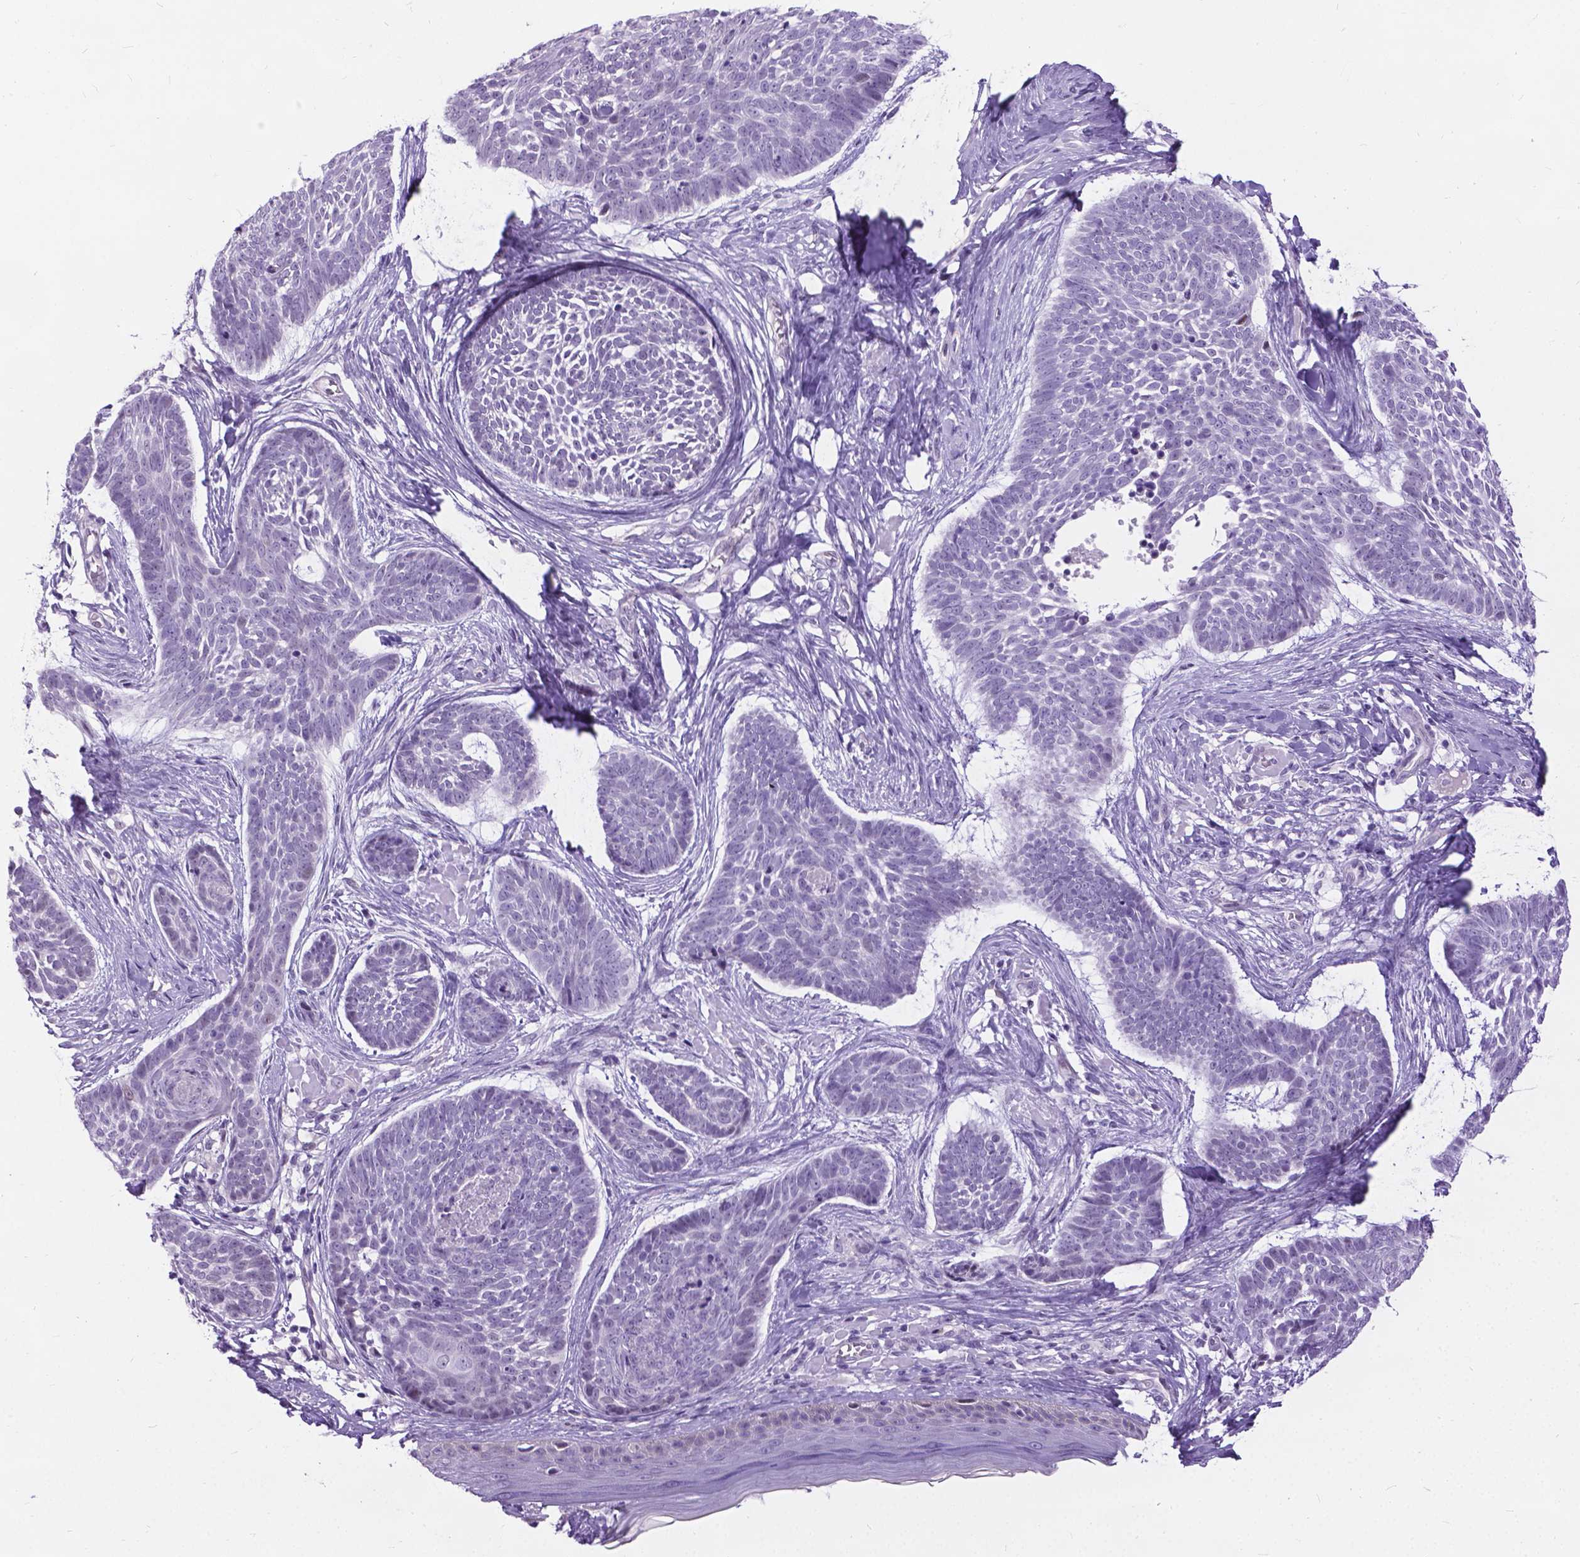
{"staining": {"intensity": "negative", "quantity": "none", "location": "none"}, "tissue": "skin cancer", "cell_type": "Tumor cells", "image_type": "cancer", "snomed": [{"axis": "morphology", "description": "Basal cell carcinoma"}, {"axis": "topography", "description": "Skin"}], "caption": "This is a histopathology image of IHC staining of basal cell carcinoma (skin), which shows no staining in tumor cells. Brightfield microscopy of IHC stained with DAB (brown) and hematoxylin (blue), captured at high magnification.", "gene": "PROB1", "patient": {"sex": "male", "age": 85}}